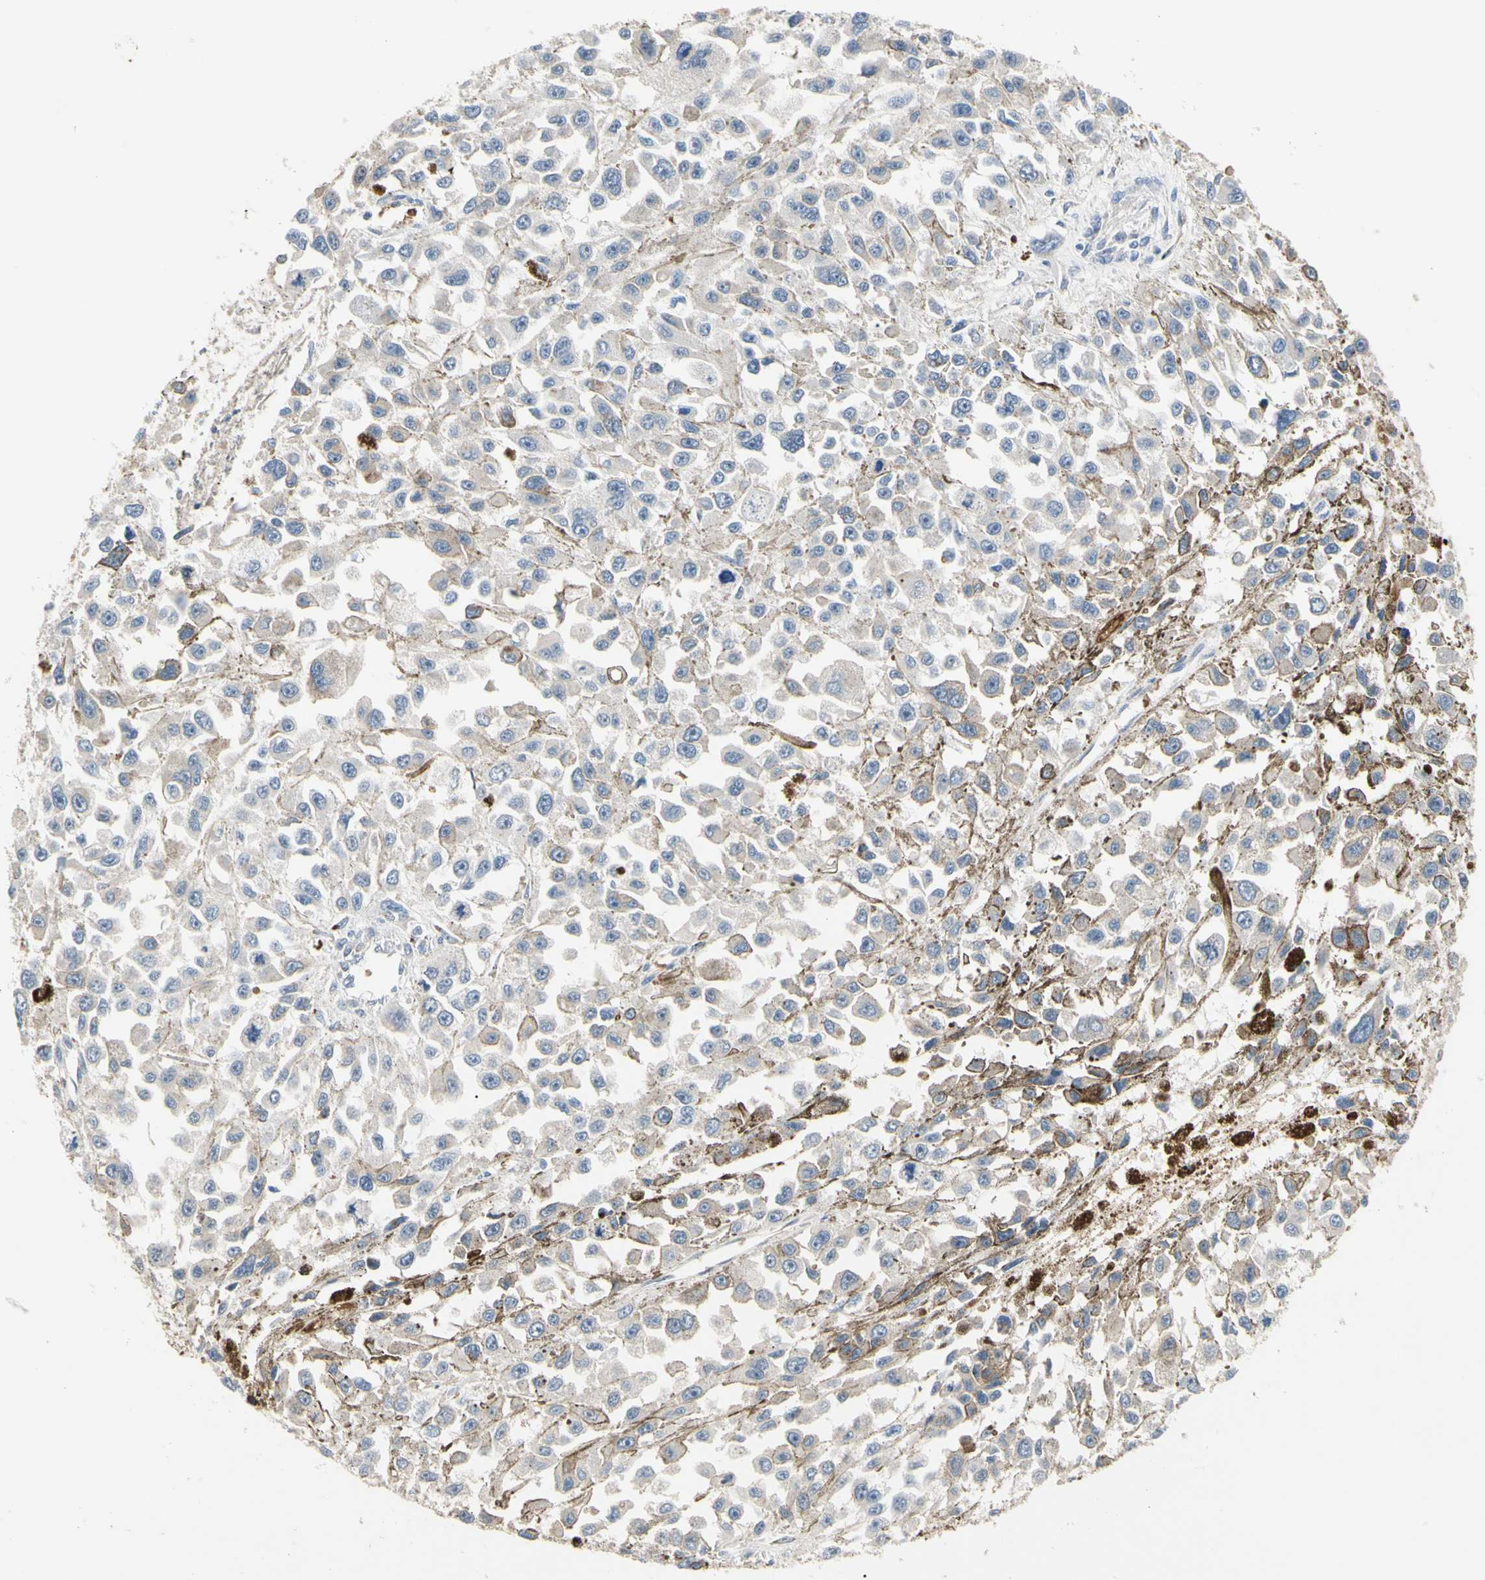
{"staining": {"intensity": "negative", "quantity": "none", "location": "none"}, "tissue": "melanoma", "cell_type": "Tumor cells", "image_type": "cancer", "snomed": [{"axis": "morphology", "description": "Malignant melanoma, Metastatic site"}, {"axis": "topography", "description": "Lymph node"}], "caption": "There is no significant positivity in tumor cells of melanoma.", "gene": "HMGCR", "patient": {"sex": "male", "age": 59}}